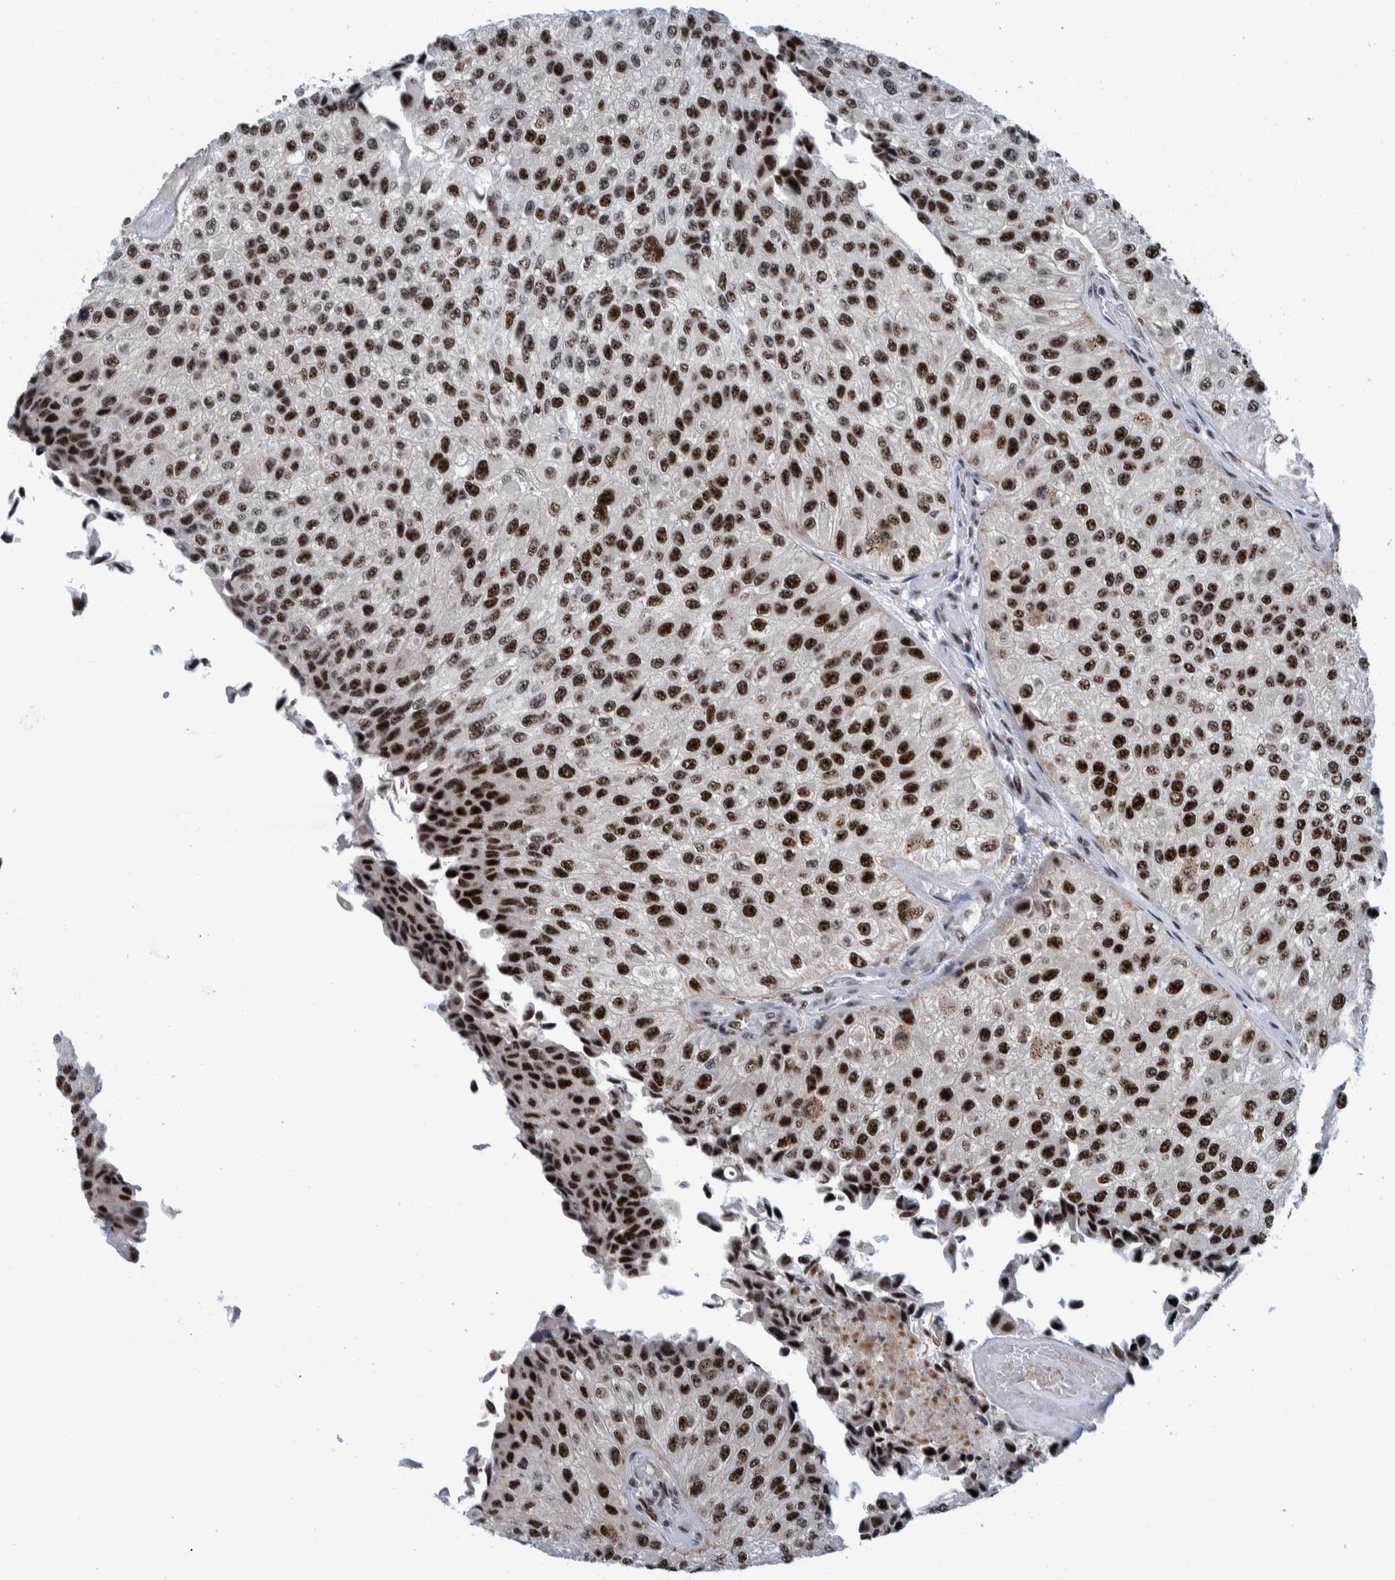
{"staining": {"intensity": "strong", "quantity": ">75%", "location": "nuclear"}, "tissue": "urothelial cancer", "cell_type": "Tumor cells", "image_type": "cancer", "snomed": [{"axis": "morphology", "description": "Urothelial carcinoma, High grade"}, {"axis": "topography", "description": "Kidney"}, {"axis": "topography", "description": "Urinary bladder"}], "caption": "Protein expression analysis of human urothelial carcinoma (high-grade) reveals strong nuclear expression in approximately >75% of tumor cells.", "gene": "EFTUD2", "patient": {"sex": "male", "age": 77}}